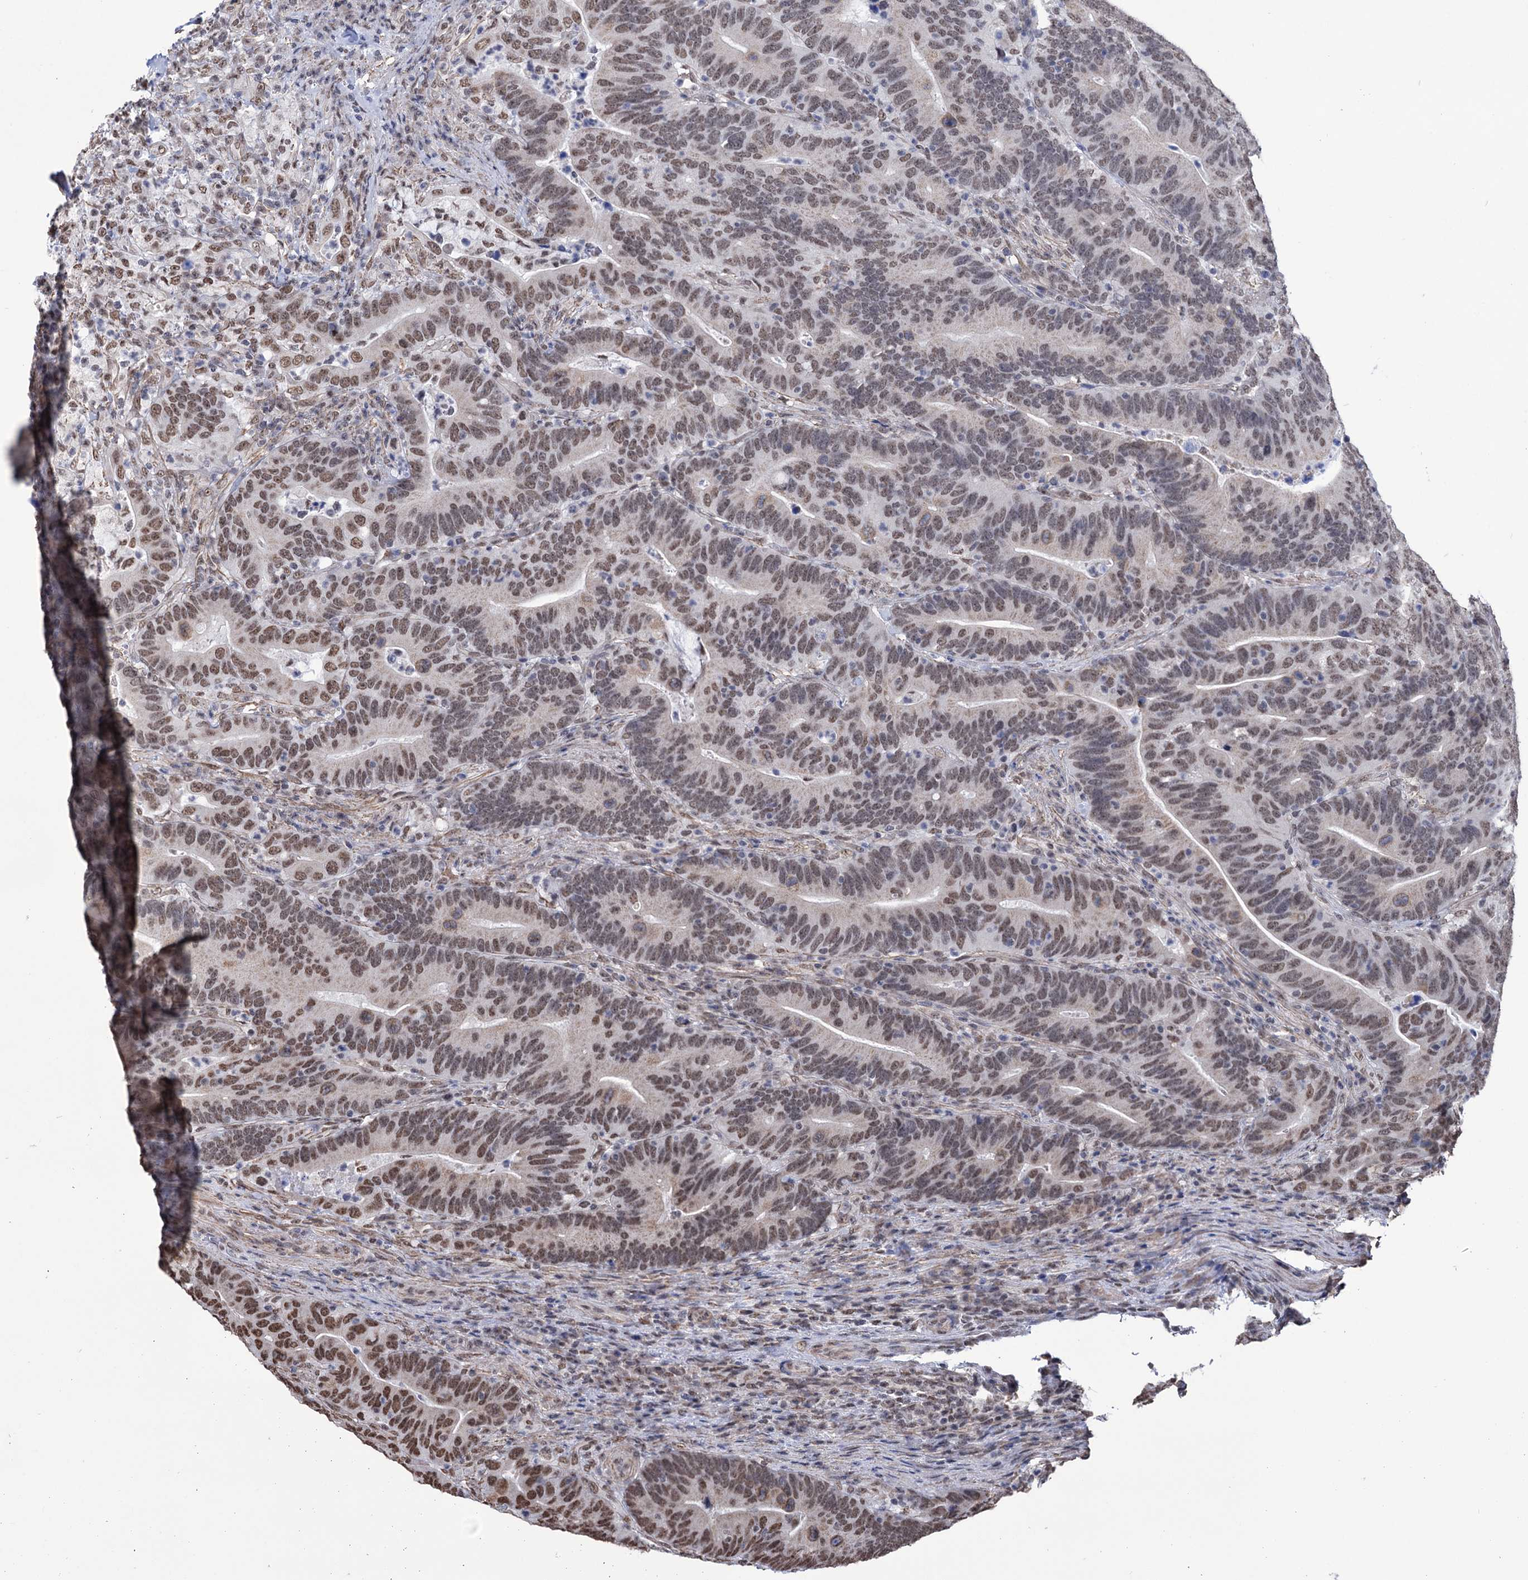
{"staining": {"intensity": "moderate", "quantity": "25%-75%", "location": "nuclear"}, "tissue": "colorectal cancer", "cell_type": "Tumor cells", "image_type": "cancer", "snomed": [{"axis": "morphology", "description": "Adenocarcinoma, NOS"}, {"axis": "topography", "description": "Colon"}], "caption": "Colorectal cancer stained with a brown dye displays moderate nuclear positive staining in about 25%-75% of tumor cells.", "gene": "ABHD10", "patient": {"sex": "female", "age": 66}}